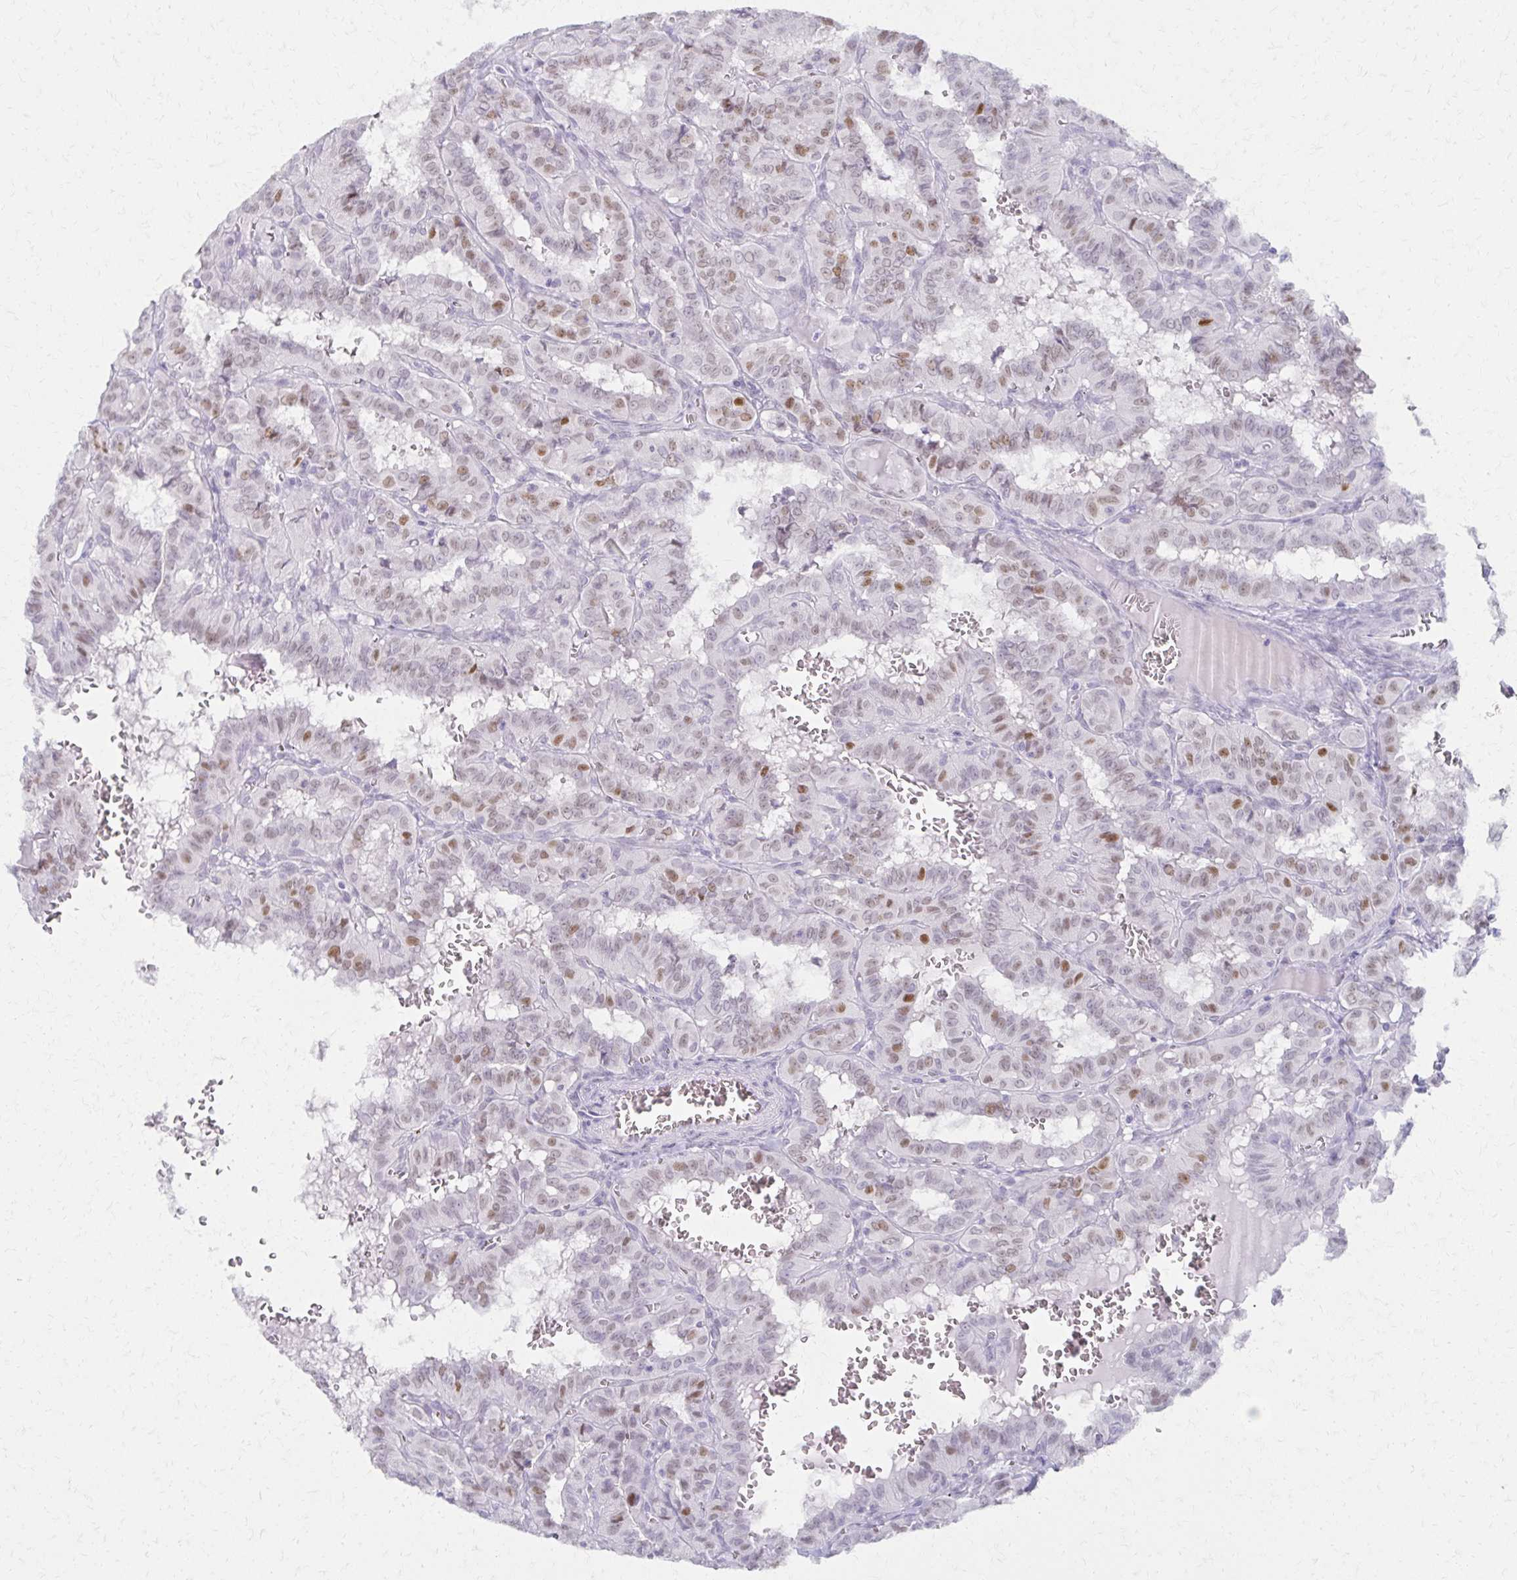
{"staining": {"intensity": "moderate", "quantity": "25%-75%", "location": "nuclear"}, "tissue": "thyroid cancer", "cell_type": "Tumor cells", "image_type": "cancer", "snomed": [{"axis": "morphology", "description": "Papillary adenocarcinoma, NOS"}, {"axis": "topography", "description": "Thyroid gland"}], "caption": "Human thyroid cancer (papillary adenocarcinoma) stained for a protein (brown) shows moderate nuclear positive positivity in about 25%-75% of tumor cells.", "gene": "MORC4", "patient": {"sex": "female", "age": 21}}